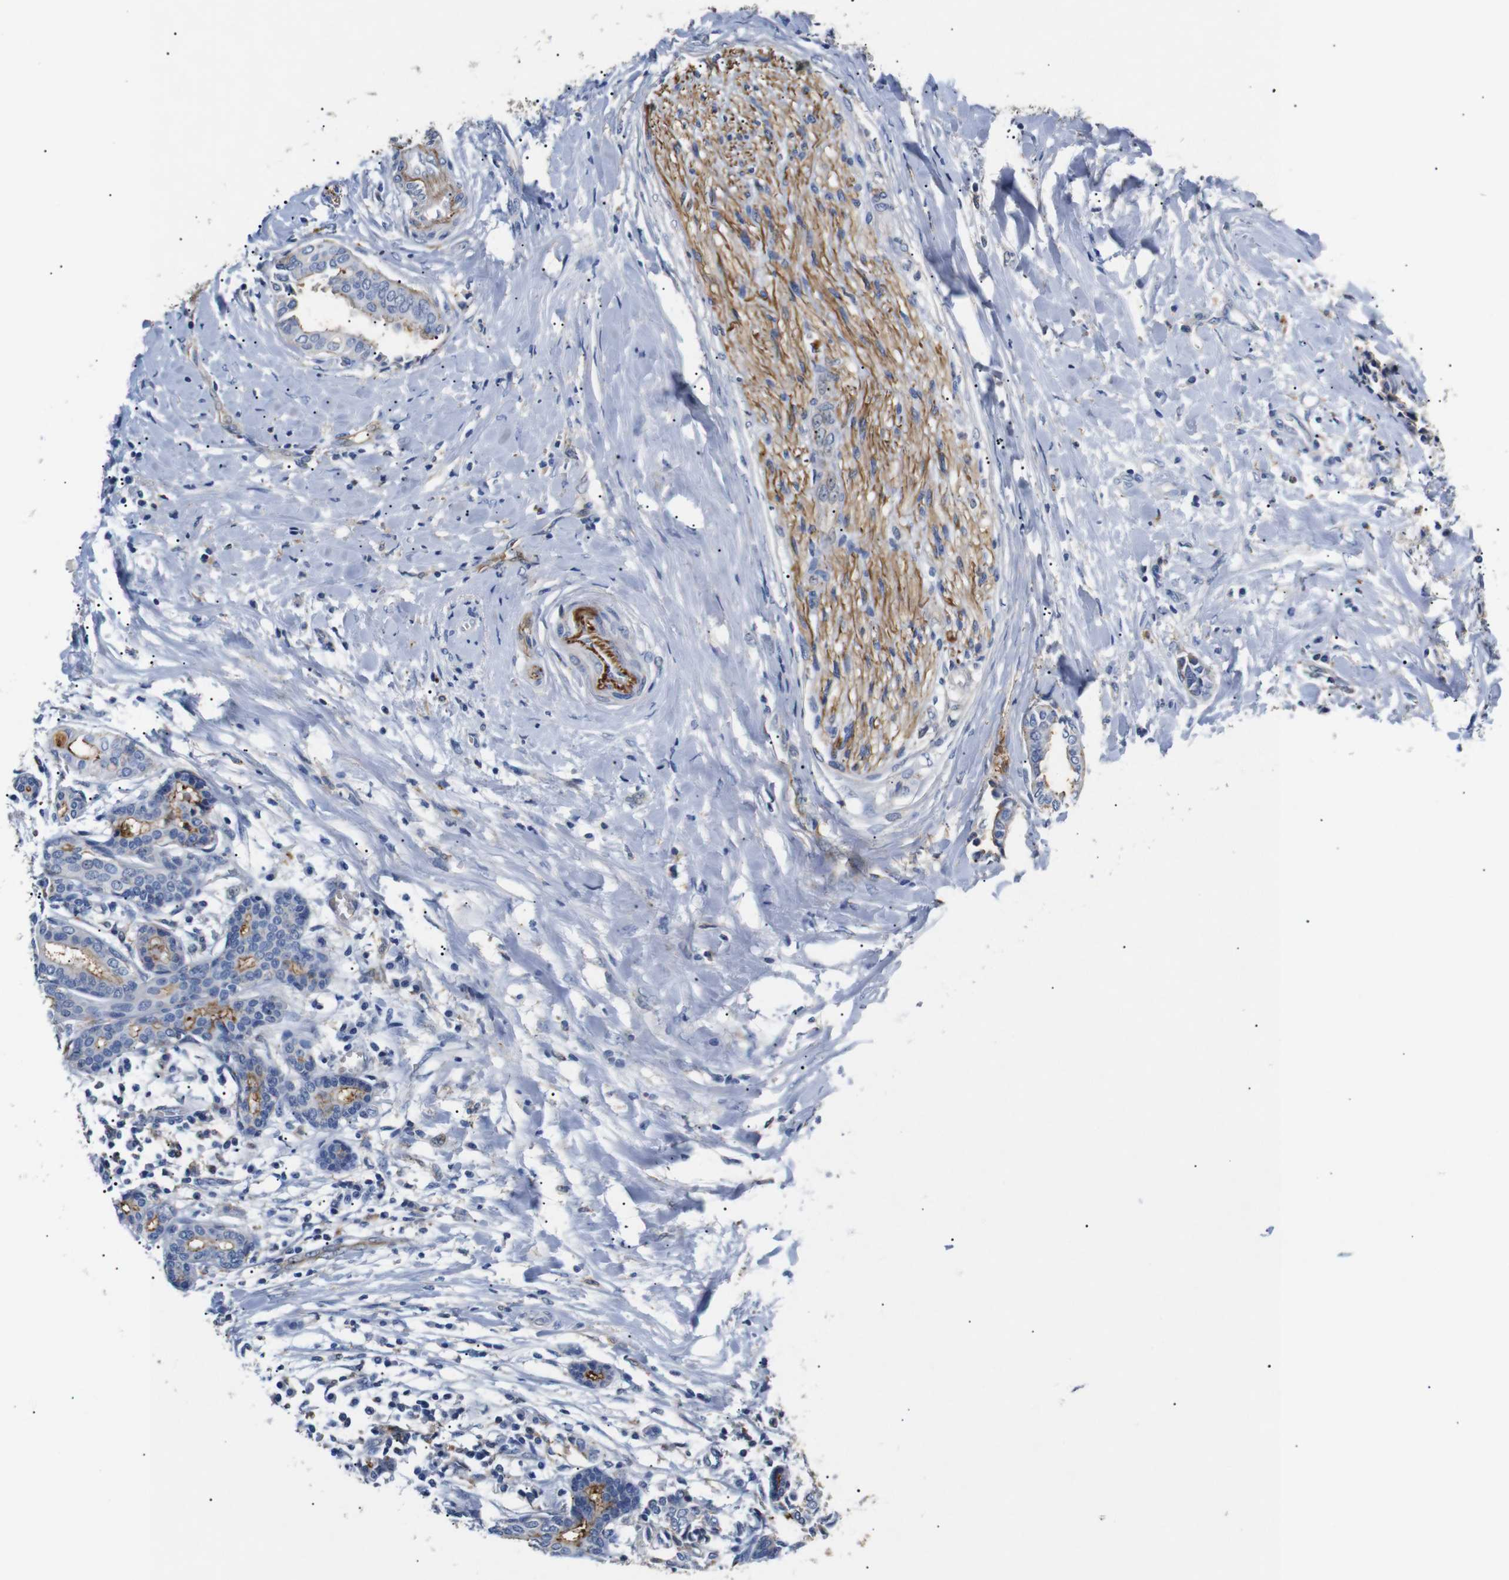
{"staining": {"intensity": "moderate", "quantity": "<25%", "location": "cytoplasmic/membranous"}, "tissue": "head and neck cancer", "cell_type": "Tumor cells", "image_type": "cancer", "snomed": [{"axis": "morphology", "description": "Adenocarcinoma, NOS"}, {"axis": "topography", "description": "Salivary gland"}, {"axis": "topography", "description": "Head-Neck"}], "caption": "There is low levels of moderate cytoplasmic/membranous staining in tumor cells of head and neck cancer (adenocarcinoma), as demonstrated by immunohistochemical staining (brown color).", "gene": "SDCBP", "patient": {"sex": "female", "age": 59}}